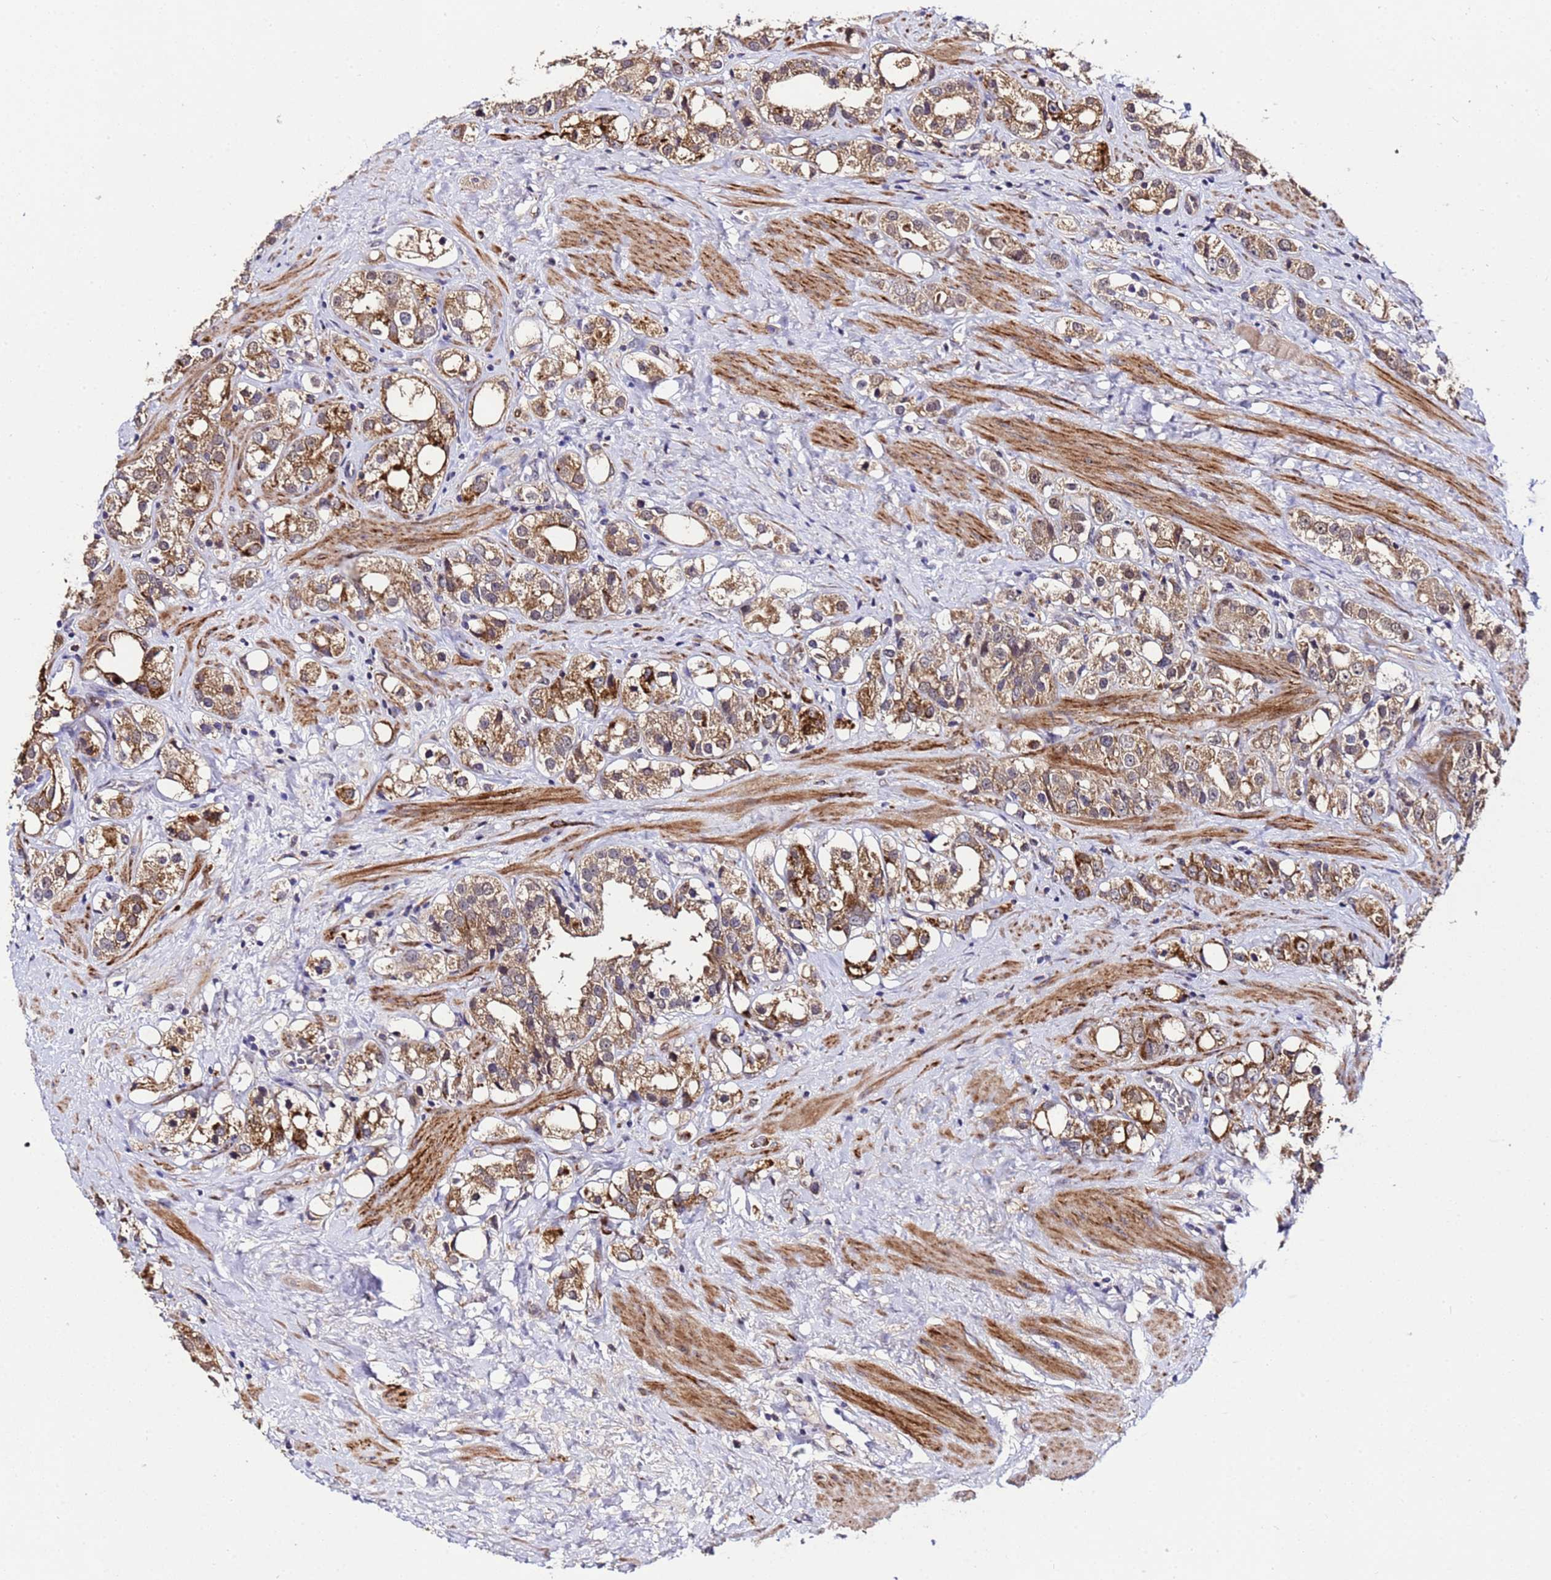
{"staining": {"intensity": "moderate", "quantity": ">75%", "location": "cytoplasmic/membranous"}, "tissue": "prostate cancer", "cell_type": "Tumor cells", "image_type": "cancer", "snomed": [{"axis": "morphology", "description": "Adenocarcinoma, NOS"}, {"axis": "topography", "description": "Prostate"}], "caption": "A high-resolution photomicrograph shows IHC staining of adenocarcinoma (prostate), which demonstrates moderate cytoplasmic/membranous staining in approximately >75% of tumor cells. (DAB (3,3'-diaminobenzidine) IHC with brightfield microscopy, high magnification).", "gene": "PLXDC2", "patient": {"sex": "male", "age": 79}}